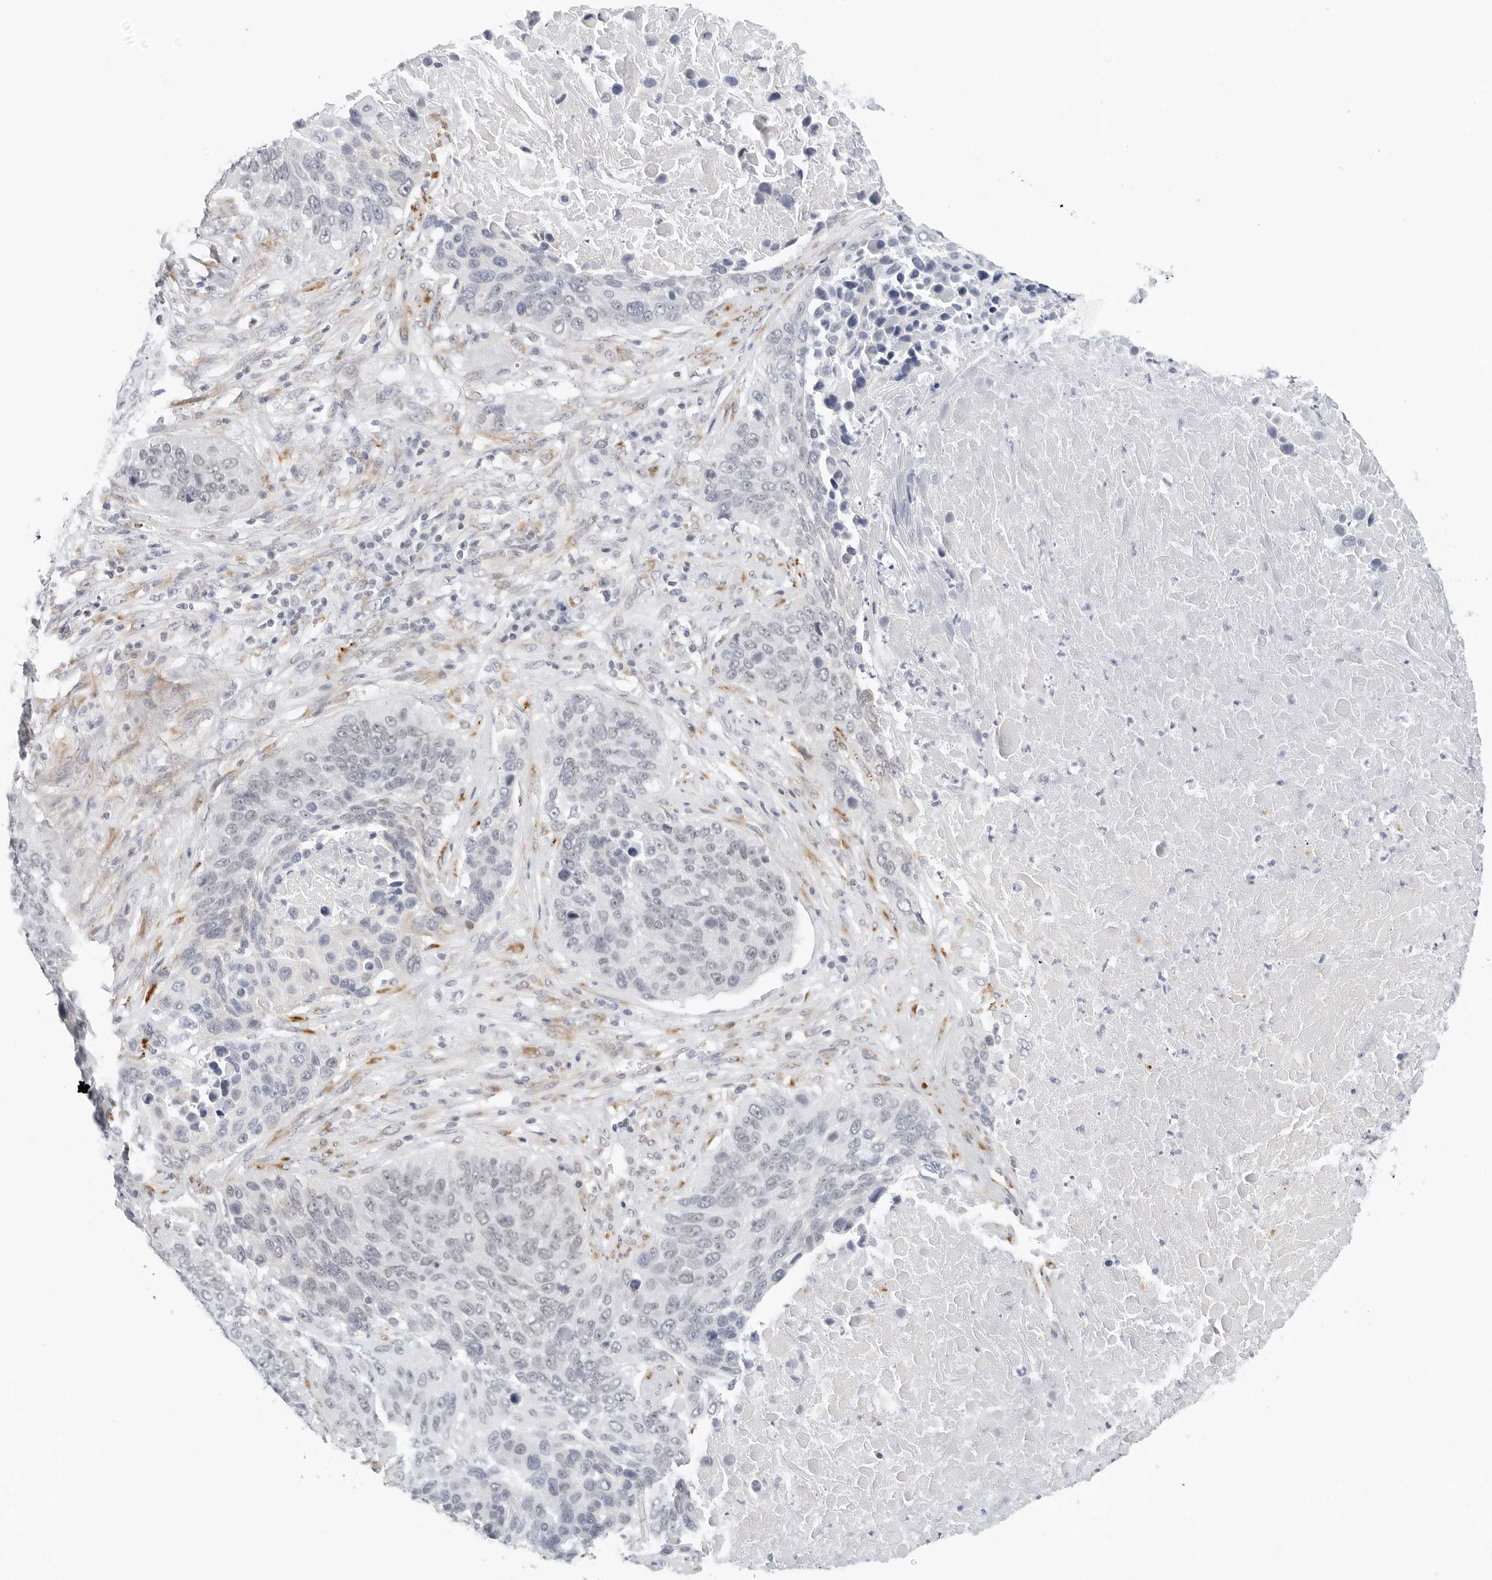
{"staining": {"intensity": "negative", "quantity": "none", "location": "none"}, "tissue": "lung cancer", "cell_type": "Tumor cells", "image_type": "cancer", "snomed": [{"axis": "morphology", "description": "Squamous cell carcinoma, NOS"}, {"axis": "topography", "description": "Lung"}], "caption": "Immunohistochemistry histopathology image of human lung cancer stained for a protein (brown), which displays no positivity in tumor cells. (Stains: DAB IHC with hematoxylin counter stain, Microscopy: brightfield microscopy at high magnification).", "gene": "TSEN2", "patient": {"sex": "male", "age": 66}}